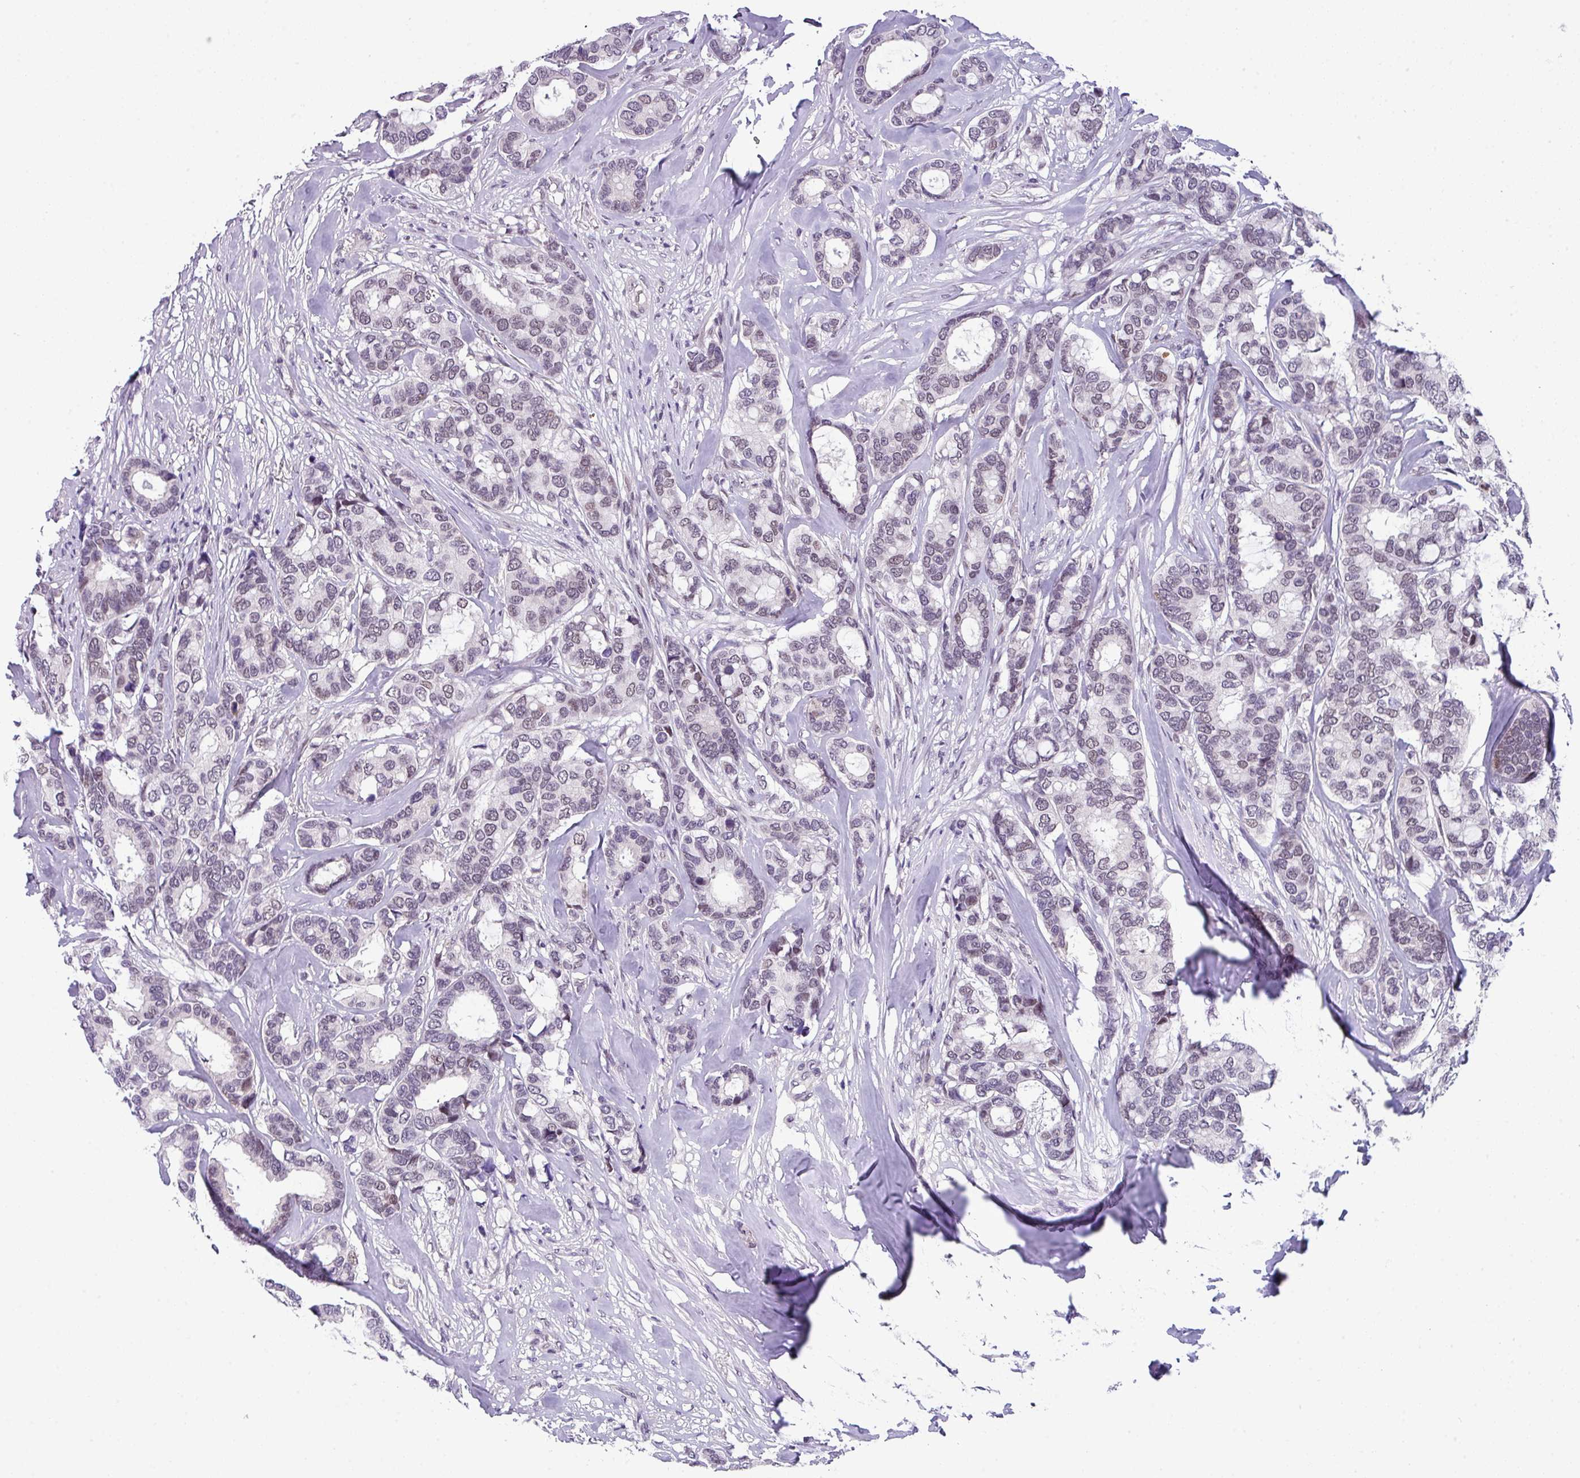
{"staining": {"intensity": "negative", "quantity": "none", "location": "none"}, "tissue": "breast cancer", "cell_type": "Tumor cells", "image_type": "cancer", "snomed": [{"axis": "morphology", "description": "Duct carcinoma"}, {"axis": "topography", "description": "Breast"}], "caption": "Immunohistochemistry image of neoplastic tissue: human breast cancer stained with DAB (3,3'-diaminobenzidine) demonstrates no significant protein positivity in tumor cells. The staining was performed using DAB (3,3'-diaminobenzidine) to visualize the protein expression in brown, while the nuclei were stained in blue with hematoxylin (Magnification: 20x).", "gene": "ZFP3", "patient": {"sex": "female", "age": 87}}